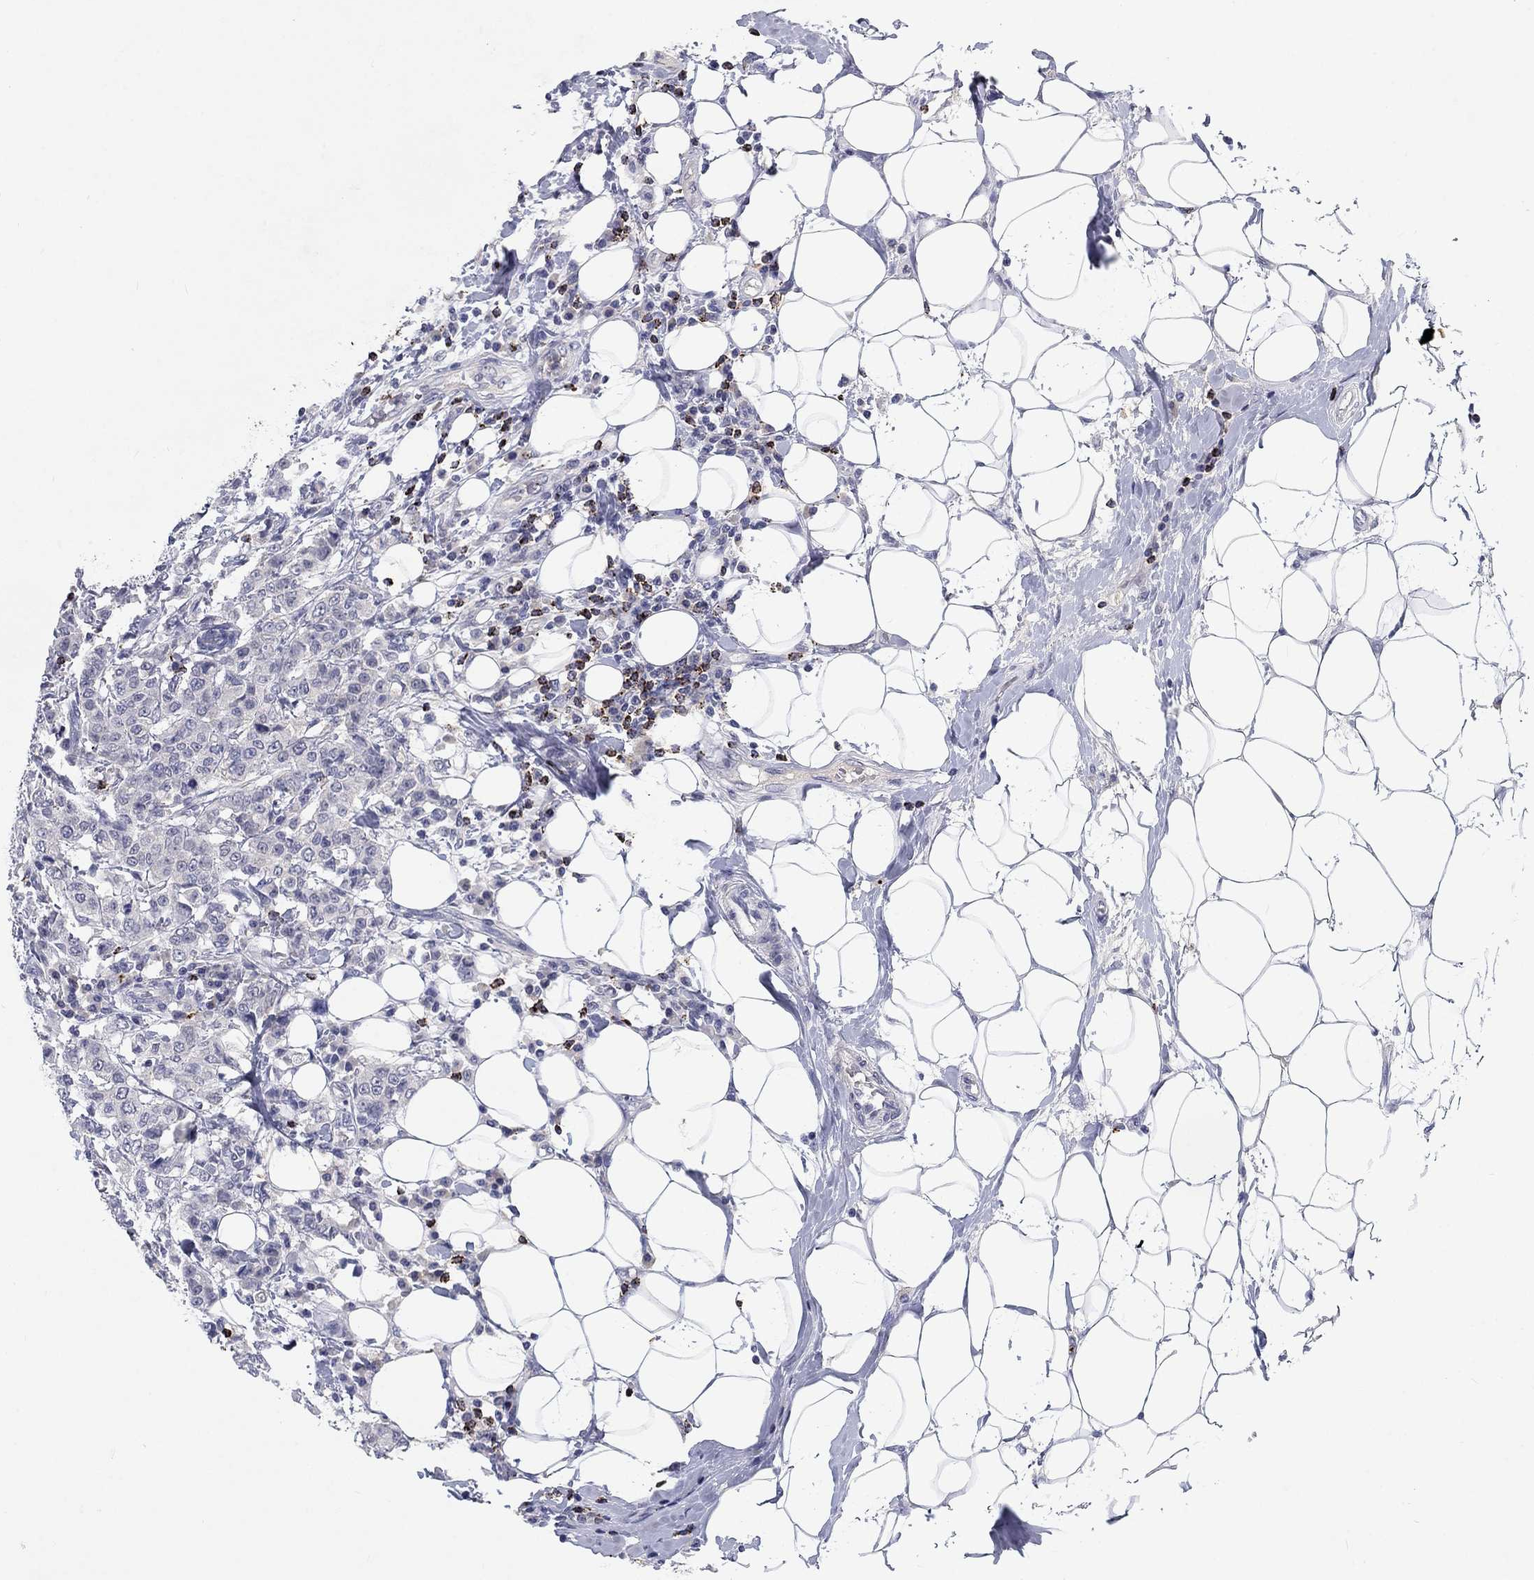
{"staining": {"intensity": "negative", "quantity": "none", "location": "none"}, "tissue": "breast cancer", "cell_type": "Tumor cells", "image_type": "cancer", "snomed": [{"axis": "morphology", "description": "Duct carcinoma"}, {"axis": "topography", "description": "Breast"}], "caption": "Immunohistochemistry (IHC) photomicrograph of neoplastic tissue: breast cancer stained with DAB (3,3'-diaminobenzidine) exhibits no significant protein positivity in tumor cells.", "gene": "GZMA", "patient": {"sex": "female", "age": 27}}